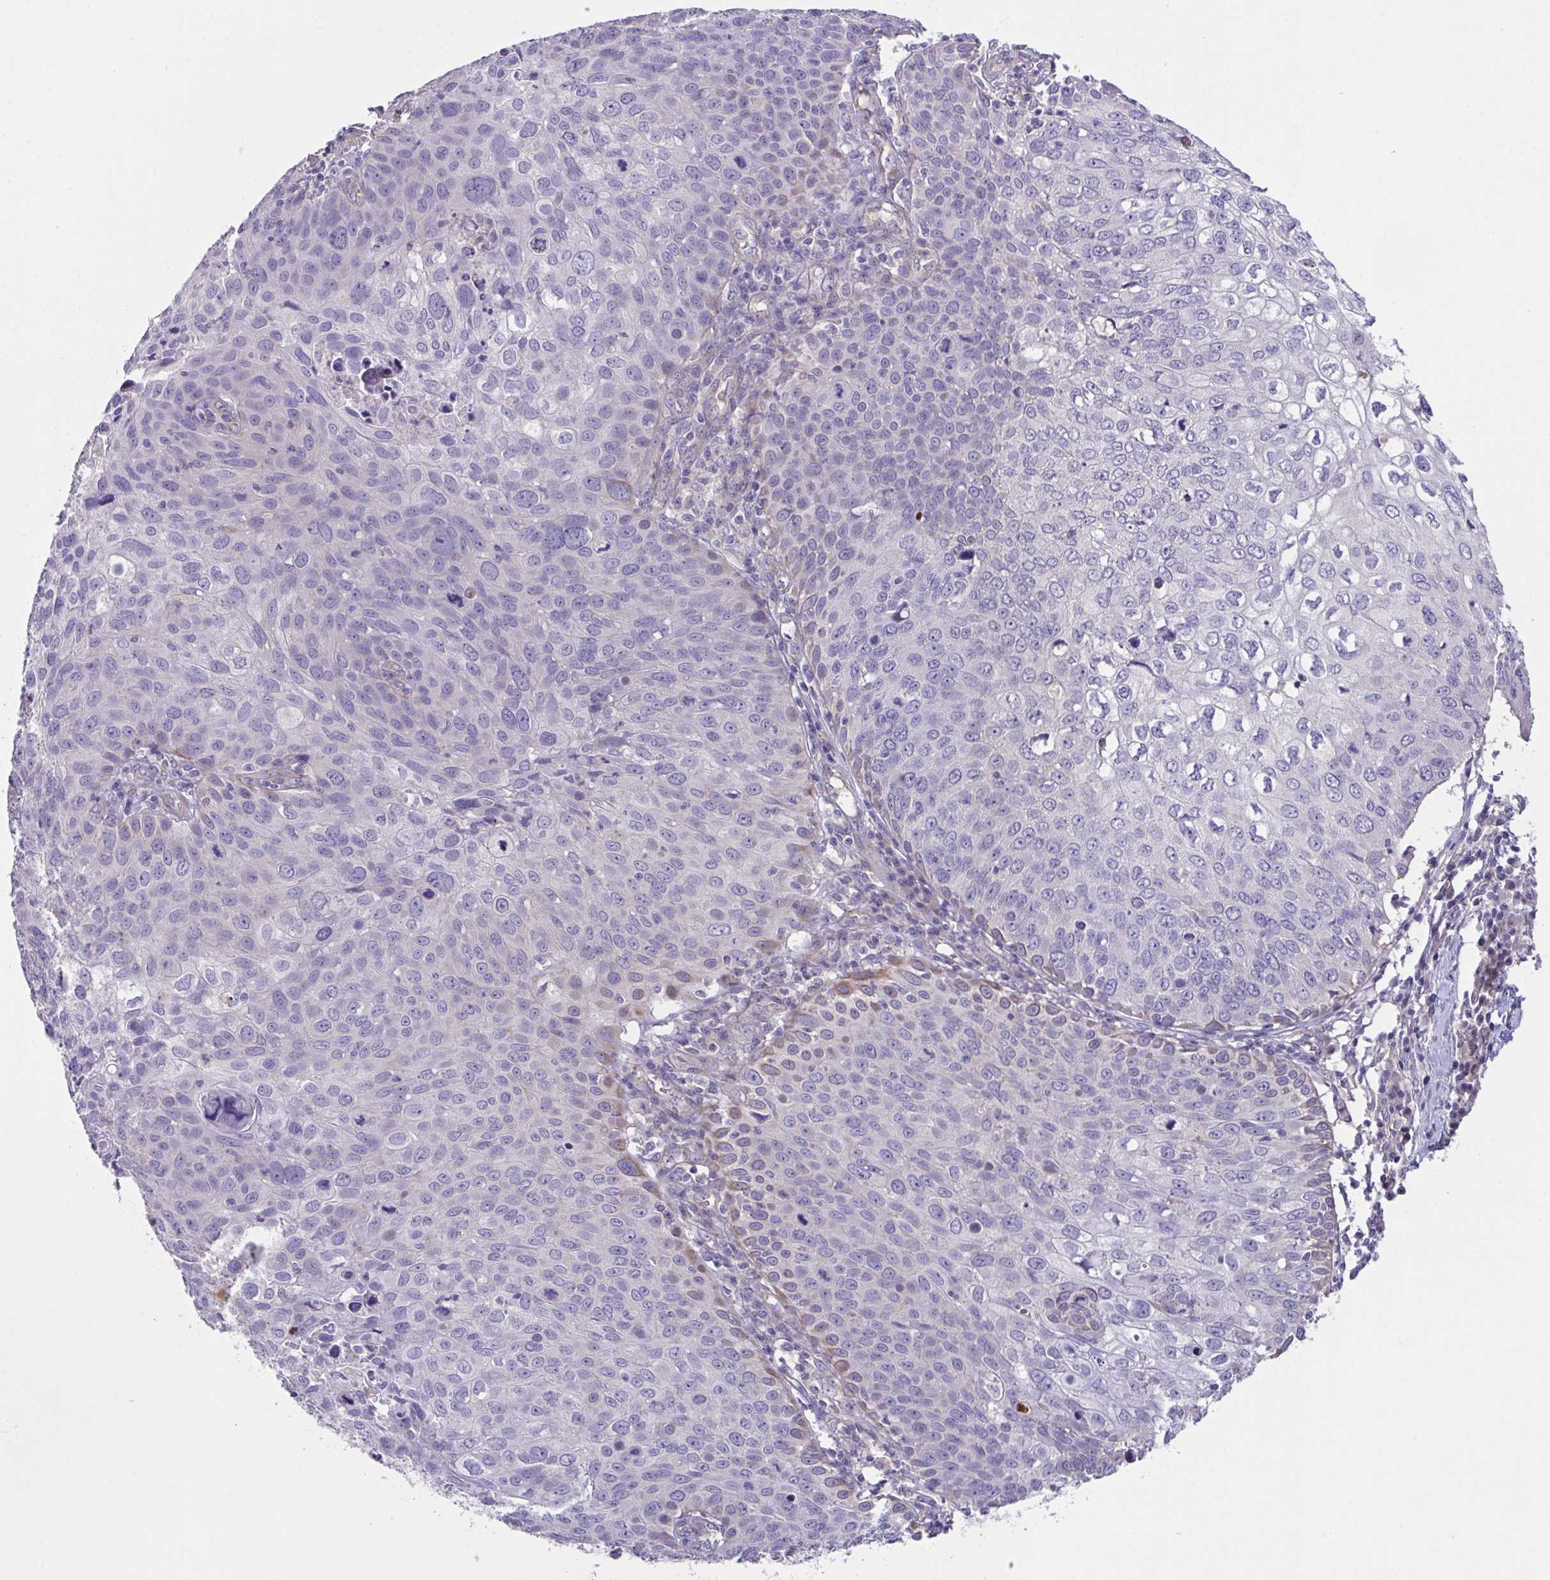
{"staining": {"intensity": "negative", "quantity": "none", "location": "none"}, "tissue": "skin cancer", "cell_type": "Tumor cells", "image_type": "cancer", "snomed": [{"axis": "morphology", "description": "Squamous cell carcinoma, NOS"}, {"axis": "topography", "description": "Skin"}], "caption": "This image is of skin cancer stained with IHC to label a protein in brown with the nuclei are counter-stained blue. There is no staining in tumor cells.", "gene": "RHOXF1", "patient": {"sex": "male", "age": 87}}